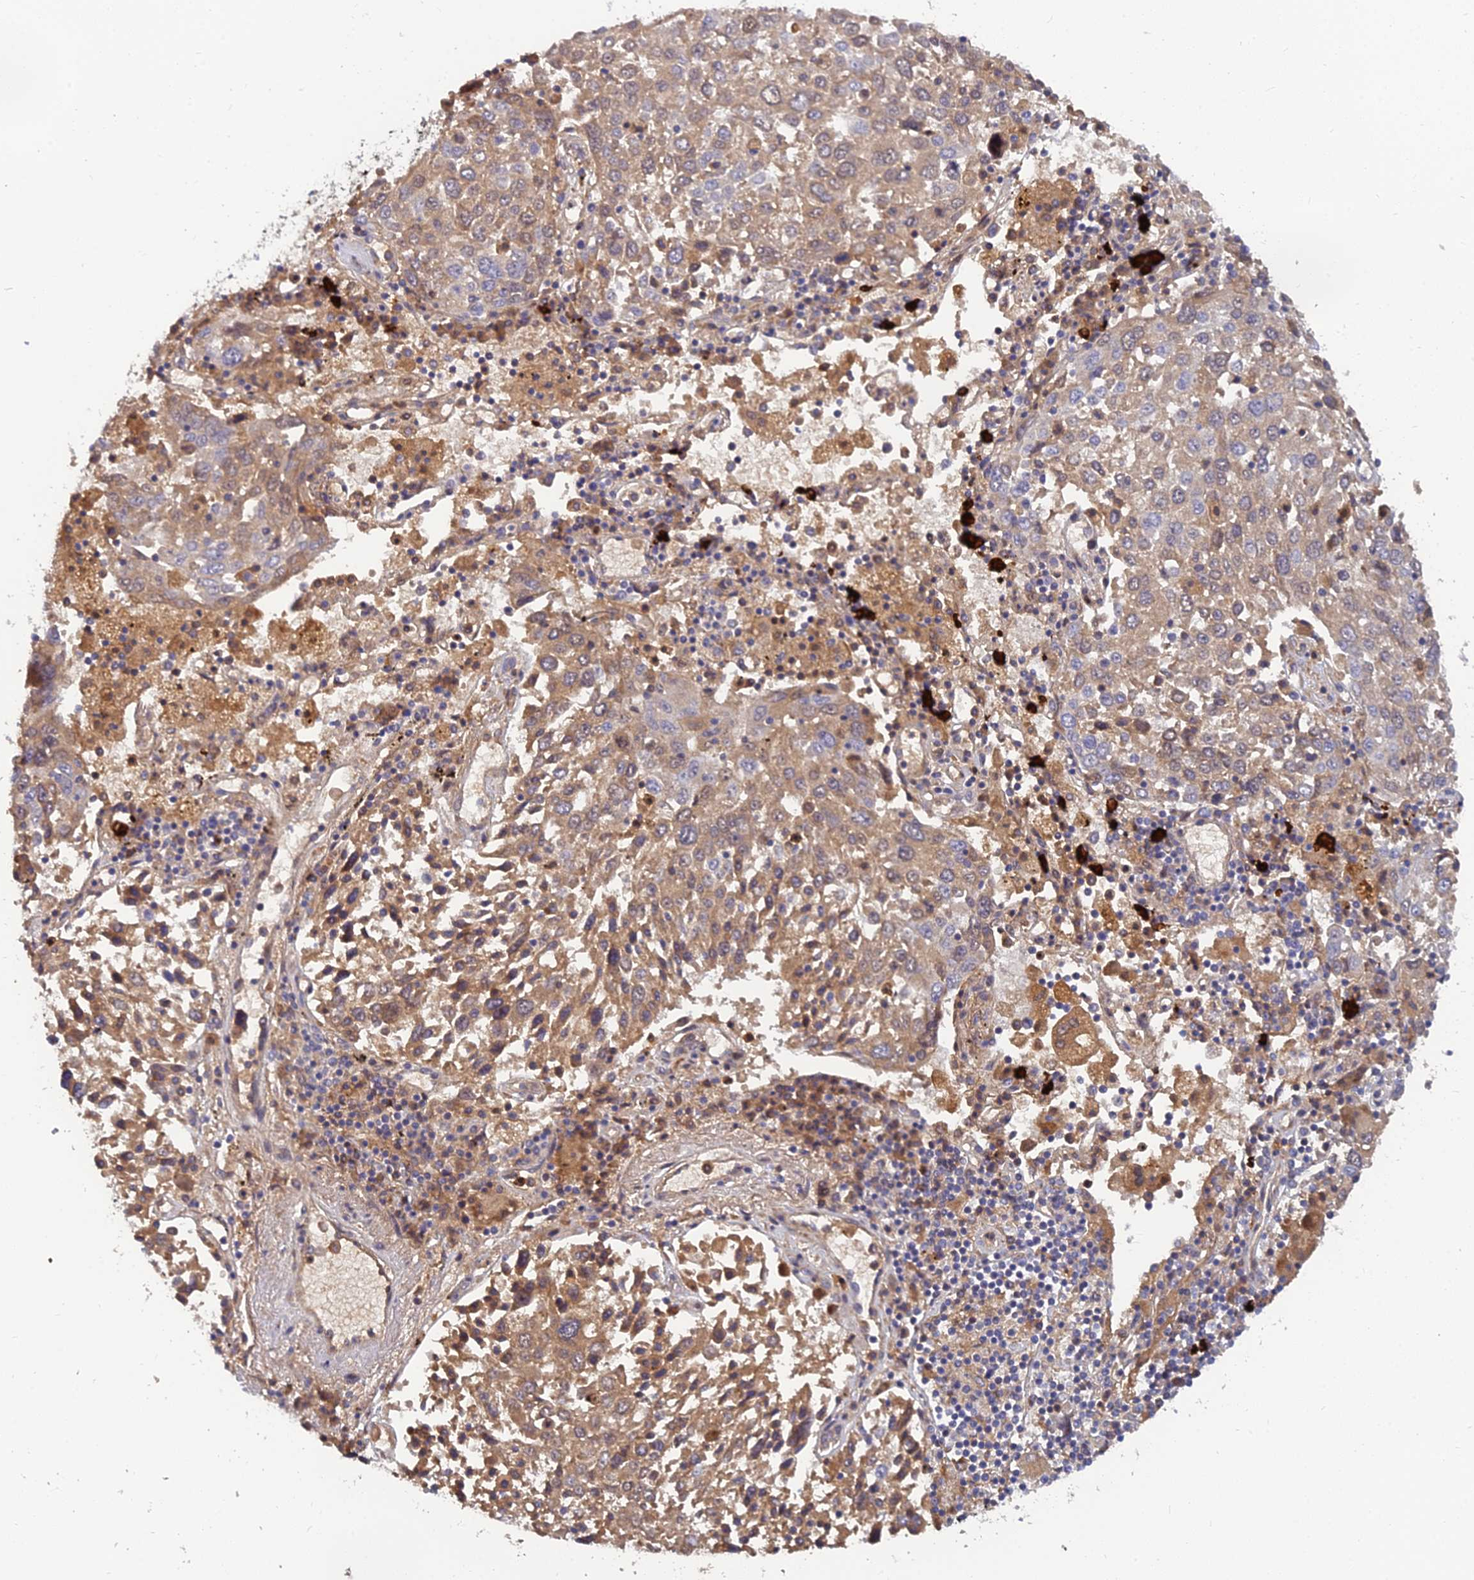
{"staining": {"intensity": "moderate", "quantity": "25%-75%", "location": "cytoplasmic/membranous"}, "tissue": "lung cancer", "cell_type": "Tumor cells", "image_type": "cancer", "snomed": [{"axis": "morphology", "description": "Squamous cell carcinoma, NOS"}, {"axis": "topography", "description": "Lung"}], "caption": "High-magnification brightfield microscopy of lung cancer stained with DAB (3,3'-diaminobenzidine) (brown) and counterstained with hematoxylin (blue). tumor cells exhibit moderate cytoplasmic/membranous positivity is appreciated in approximately25%-75% of cells.", "gene": "FAM151B", "patient": {"sex": "male", "age": 65}}